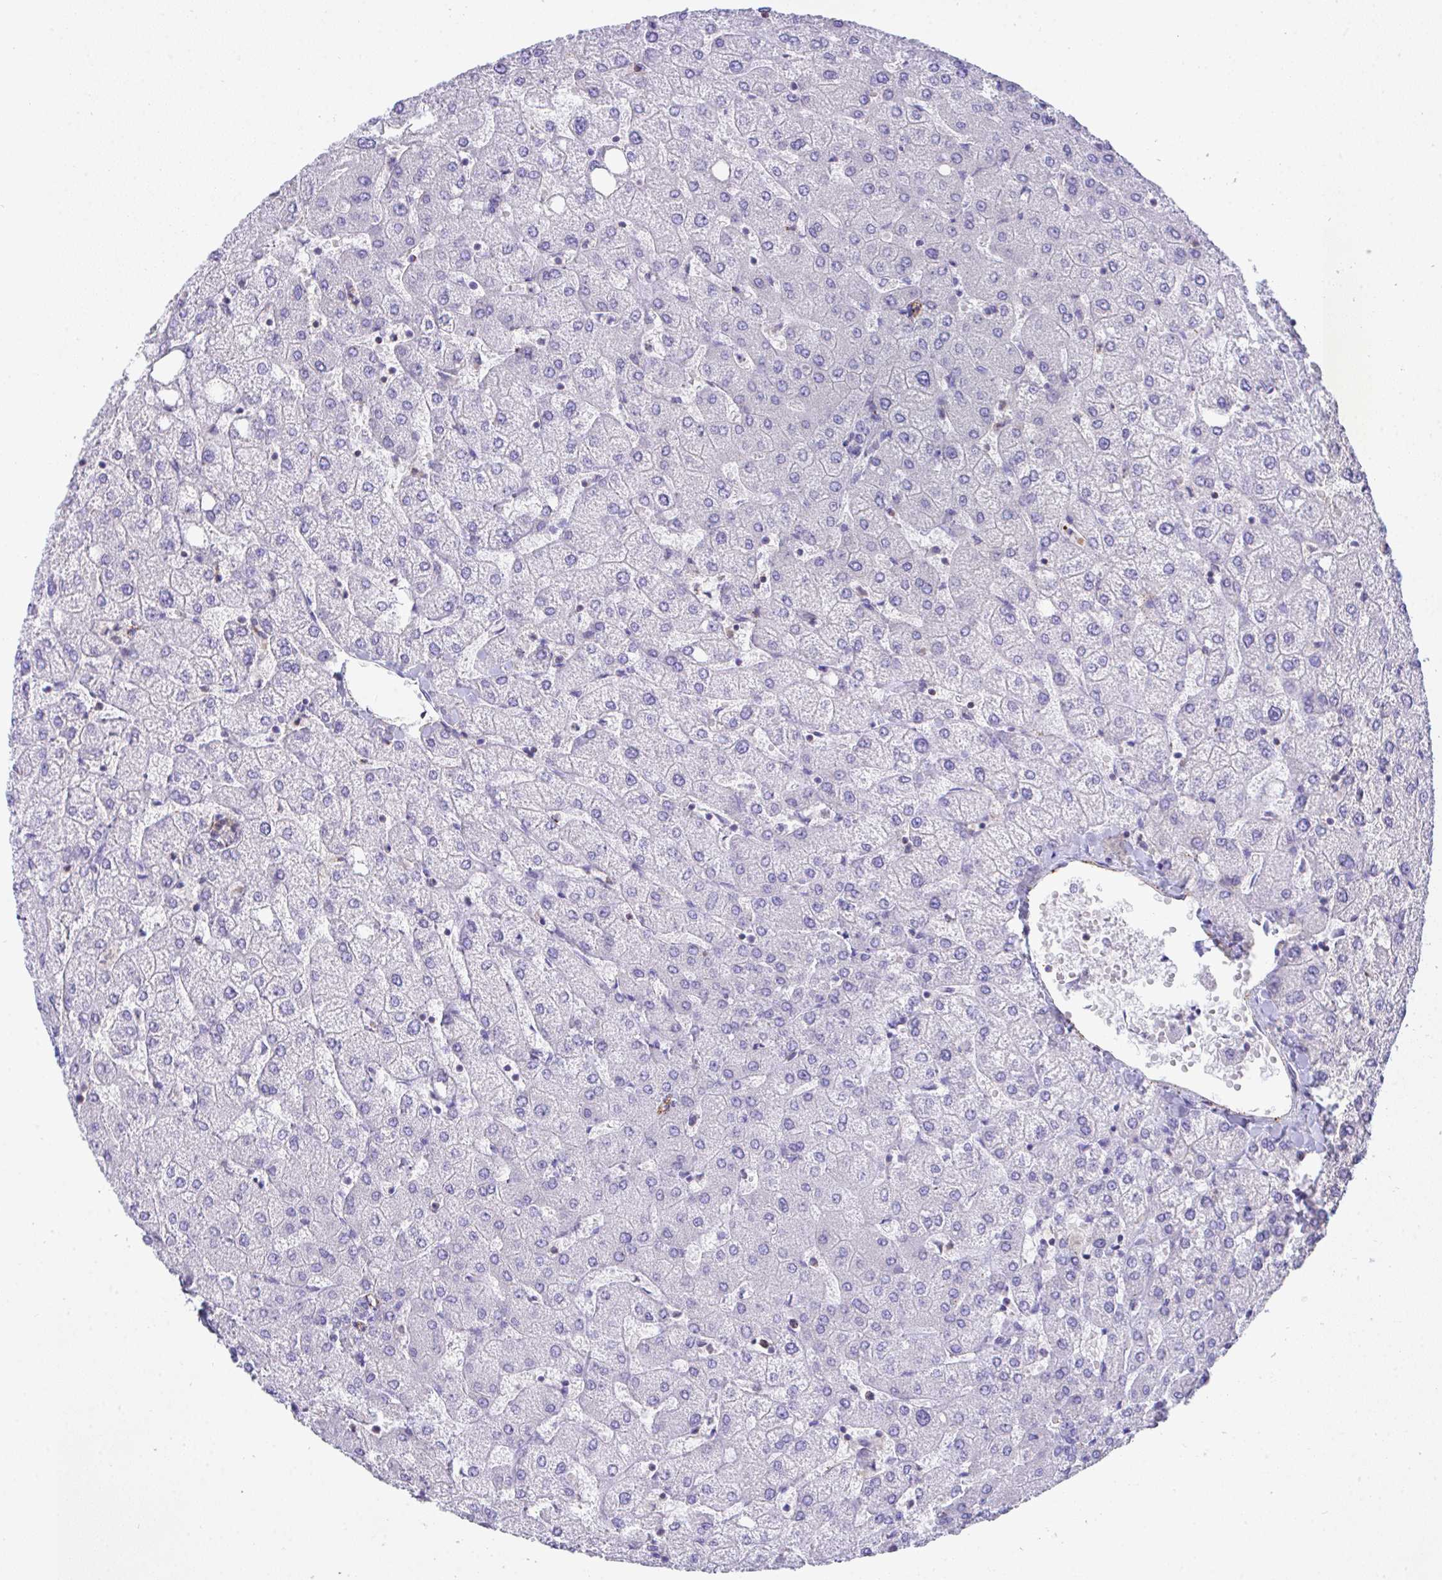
{"staining": {"intensity": "negative", "quantity": "none", "location": "none"}, "tissue": "liver", "cell_type": "Cholangiocytes", "image_type": "normal", "snomed": [{"axis": "morphology", "description": "Normal tissue, NOS"}, {"axis": "topography", "description": "Liver"}], "caption": "Immunohistochemical staining of normal liver shows no significant staining in cholangiocytes.", "gene": "TNFAIP8", "patient": {"sex": "female", "age": 54}}